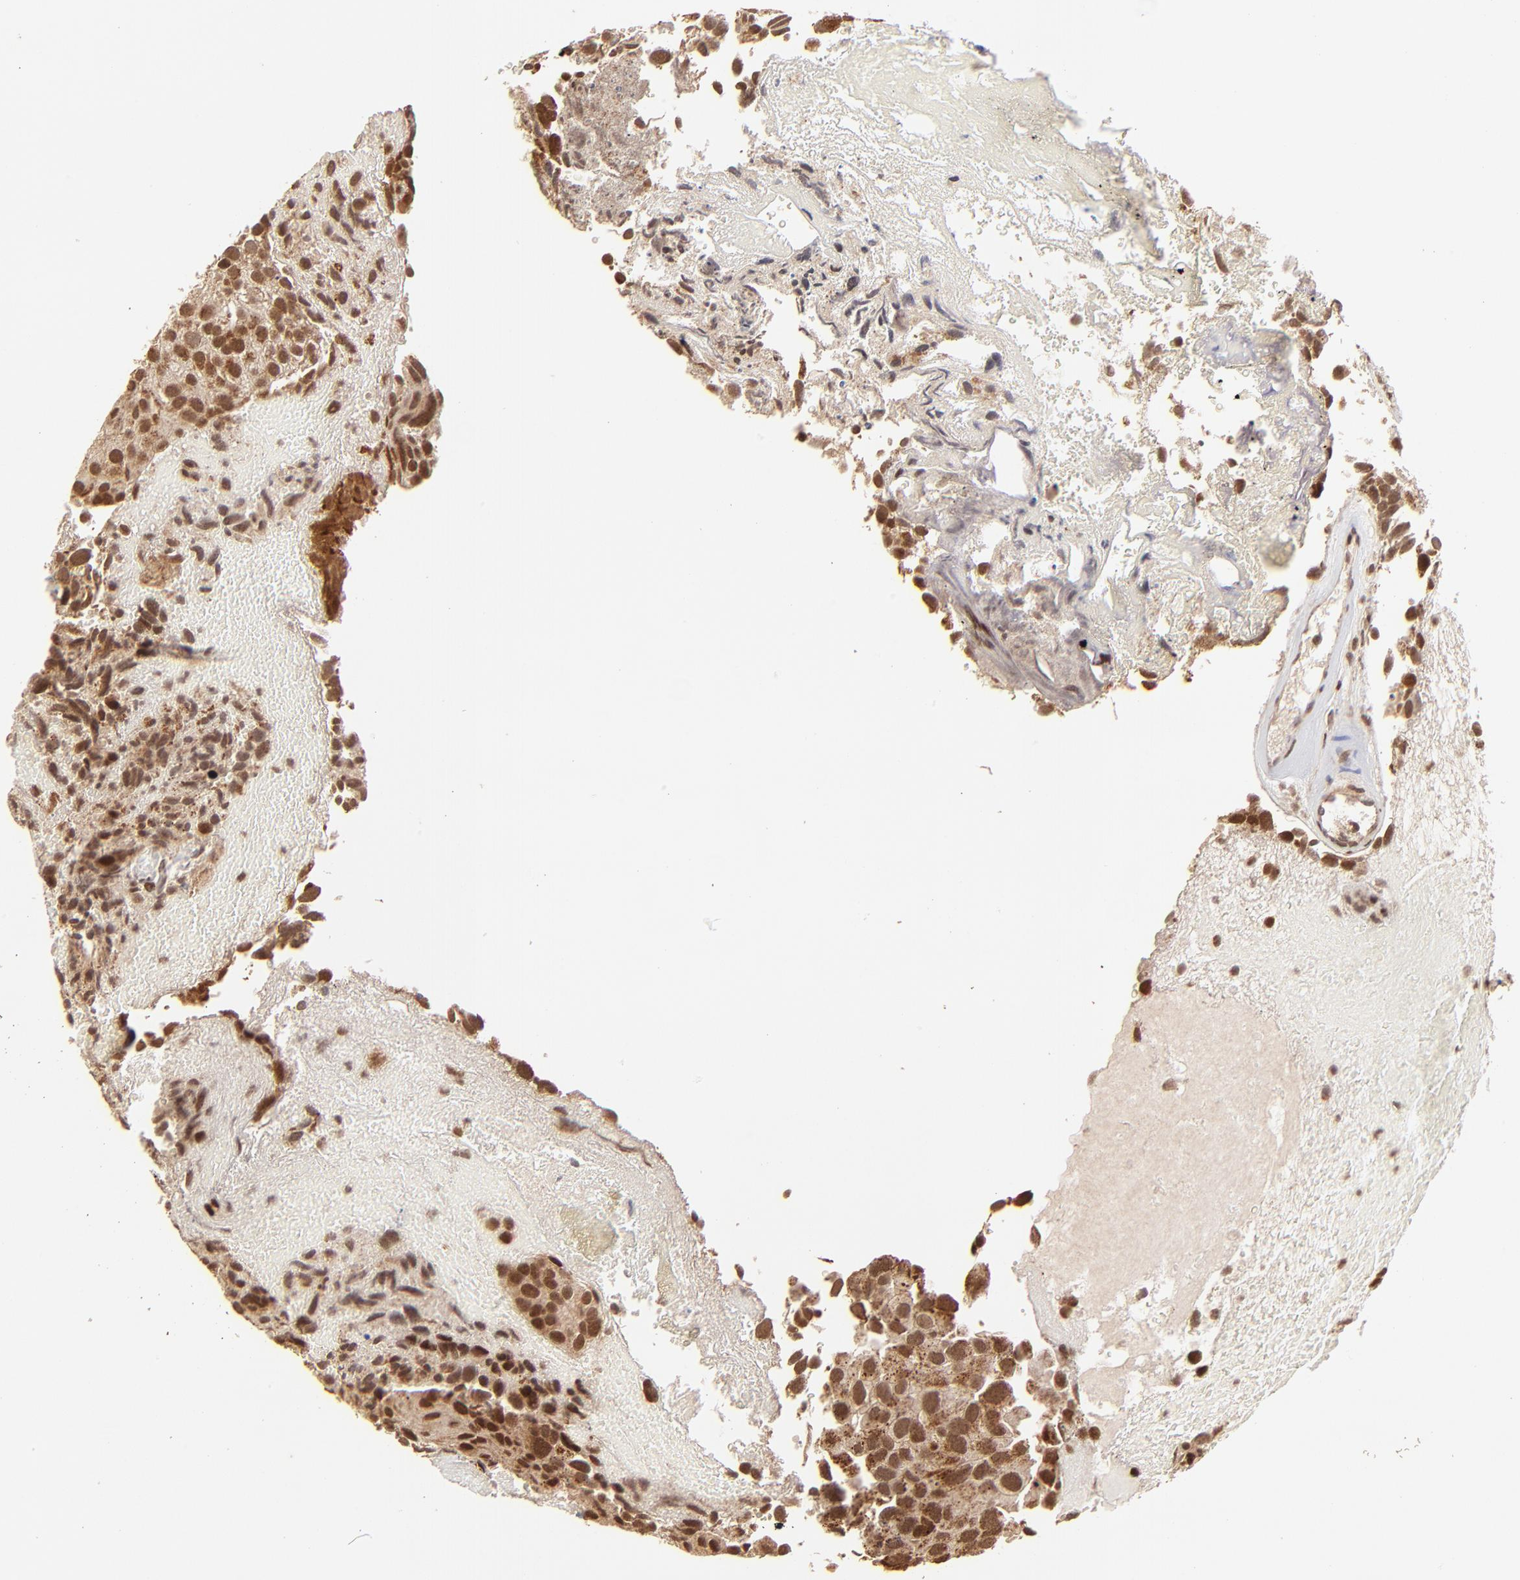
{"staining": {"intensity": "strong", "quantity": ">75%", "location": "cytoplasmic/membranous,nuclear"}, "tissue": "urothelial cancer", "cell_type": "Tumor cells", "image_type": "cancer", "snomed": [{"axis": "morphology", "description": "Urothelial carcinoma, High grade"}, {"axis": "topography", "description": "Urinary bladder"}], "caption": "Immunohistochemical staining of high-grade urothelial carcinoma displays strong cytoplasmic/membranous and nuclear protein expression in approximately >75% of tumor cells.", "gene": "MED15", "patient": {"sex": "male", "age": 72}}